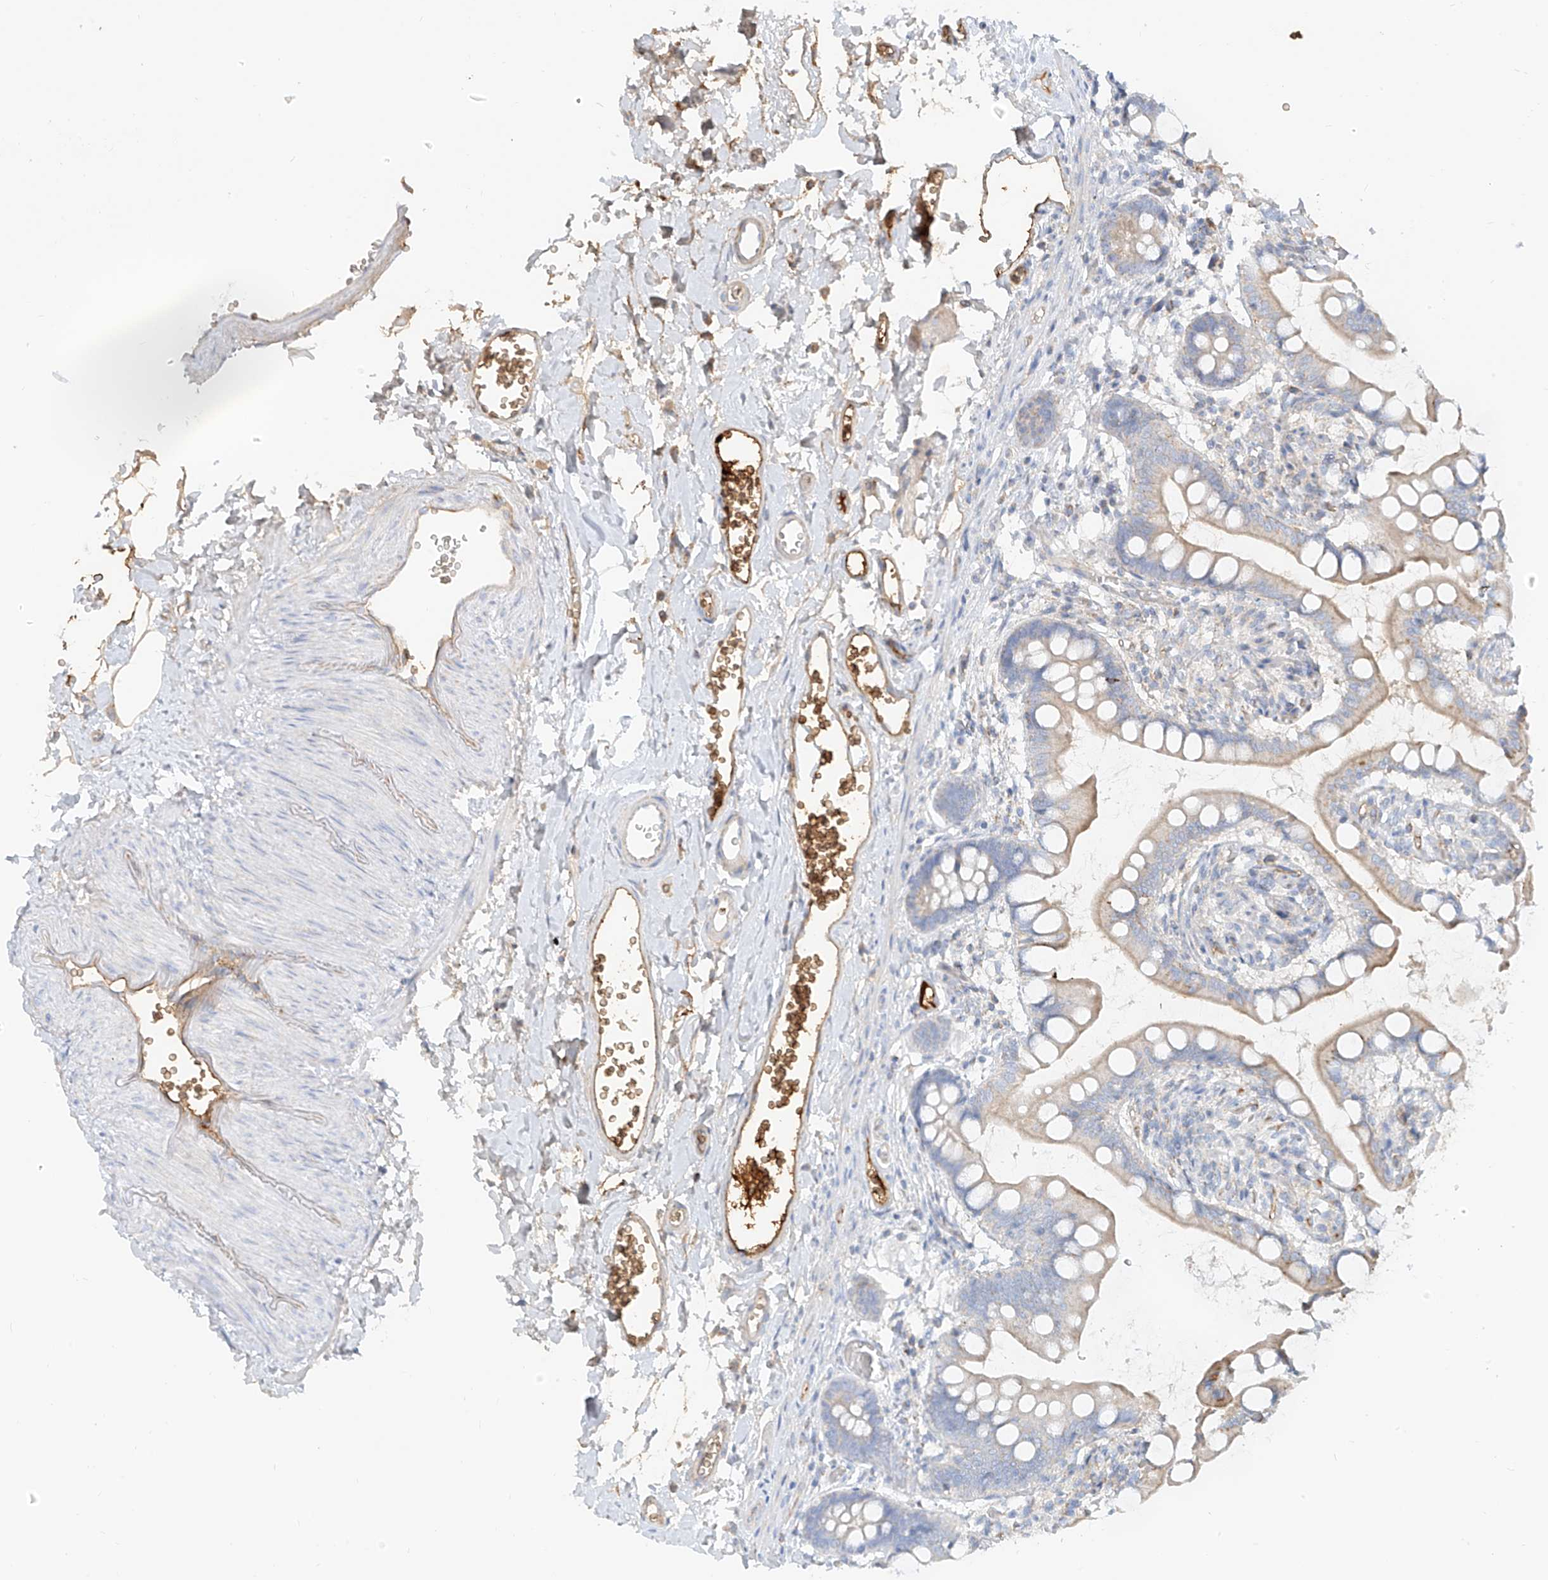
{"staining": {"intensity": "weak", "quantity": "<25%", "location": "cytoplasmic/membranous"}, "tissue": "small intestine", "cell_type": "Glandular cells", "image_type": "normal", "snomed": [{"axis": "morphology", "description": "Normal tissue, NOS"}, {"axis": "topography", "description": "Small intestine"}], "caption": "Immunohistochemistry micrograph of benign small intestine: small intestine stained with DAB displays no significant protein positivity in glandular cells.", "gene": "OCSTAMP", "patient": {"sex": "male", "age": 52}}